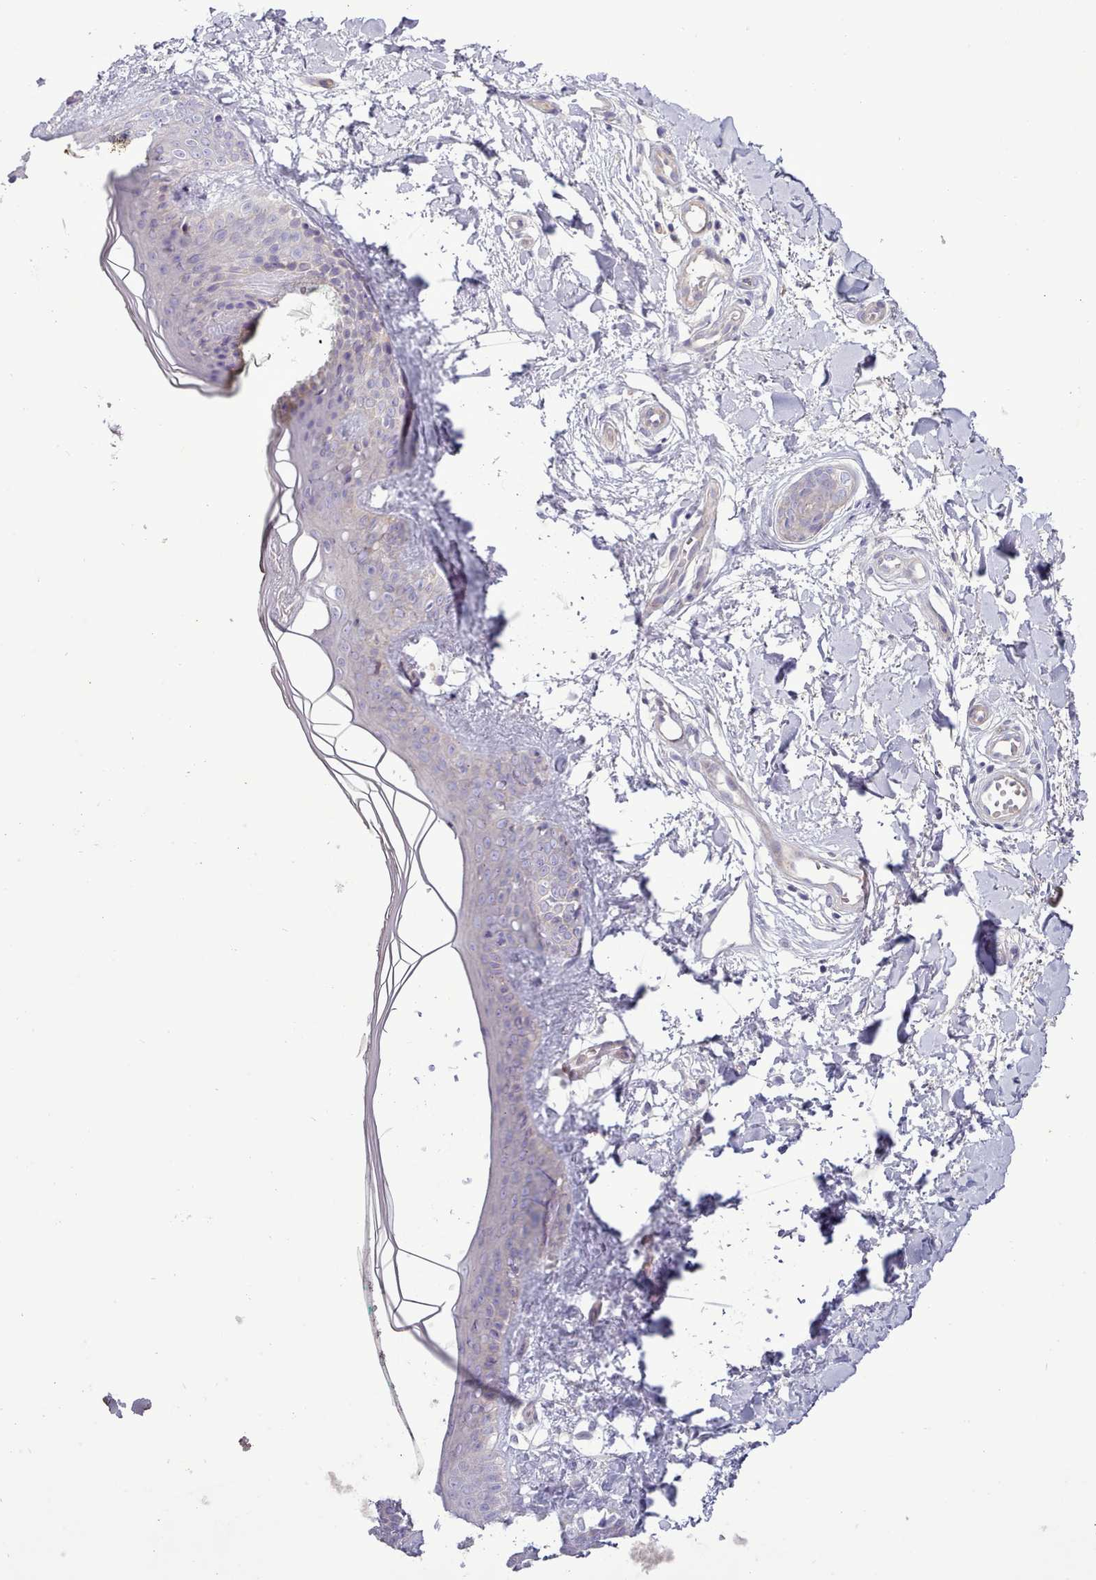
{"staining": {"intensity": "negative", "quantity": "none", "location": "none"}, "tissue": "skin", "cell_type": "Fibroblasts", "image_type": "normal", "snomed": [{"axis": "morphology", "description": "Normal tissue, NOS"}, {"axis": "topography", "description": "Skin"}], "caption": "High magnification brightfield microscopy of benign skin stained with DAB (3,3'-diaminobenzidine) (brown) and counterstained with hematoxylin (blue): fibroblasts show no significant expression. The staining is performed using DAB brown chromogen with nuclei counter-stained in using hematoxylin.", "gene": "TENT4B", "patient": {"sex": "female", "age": 34}}